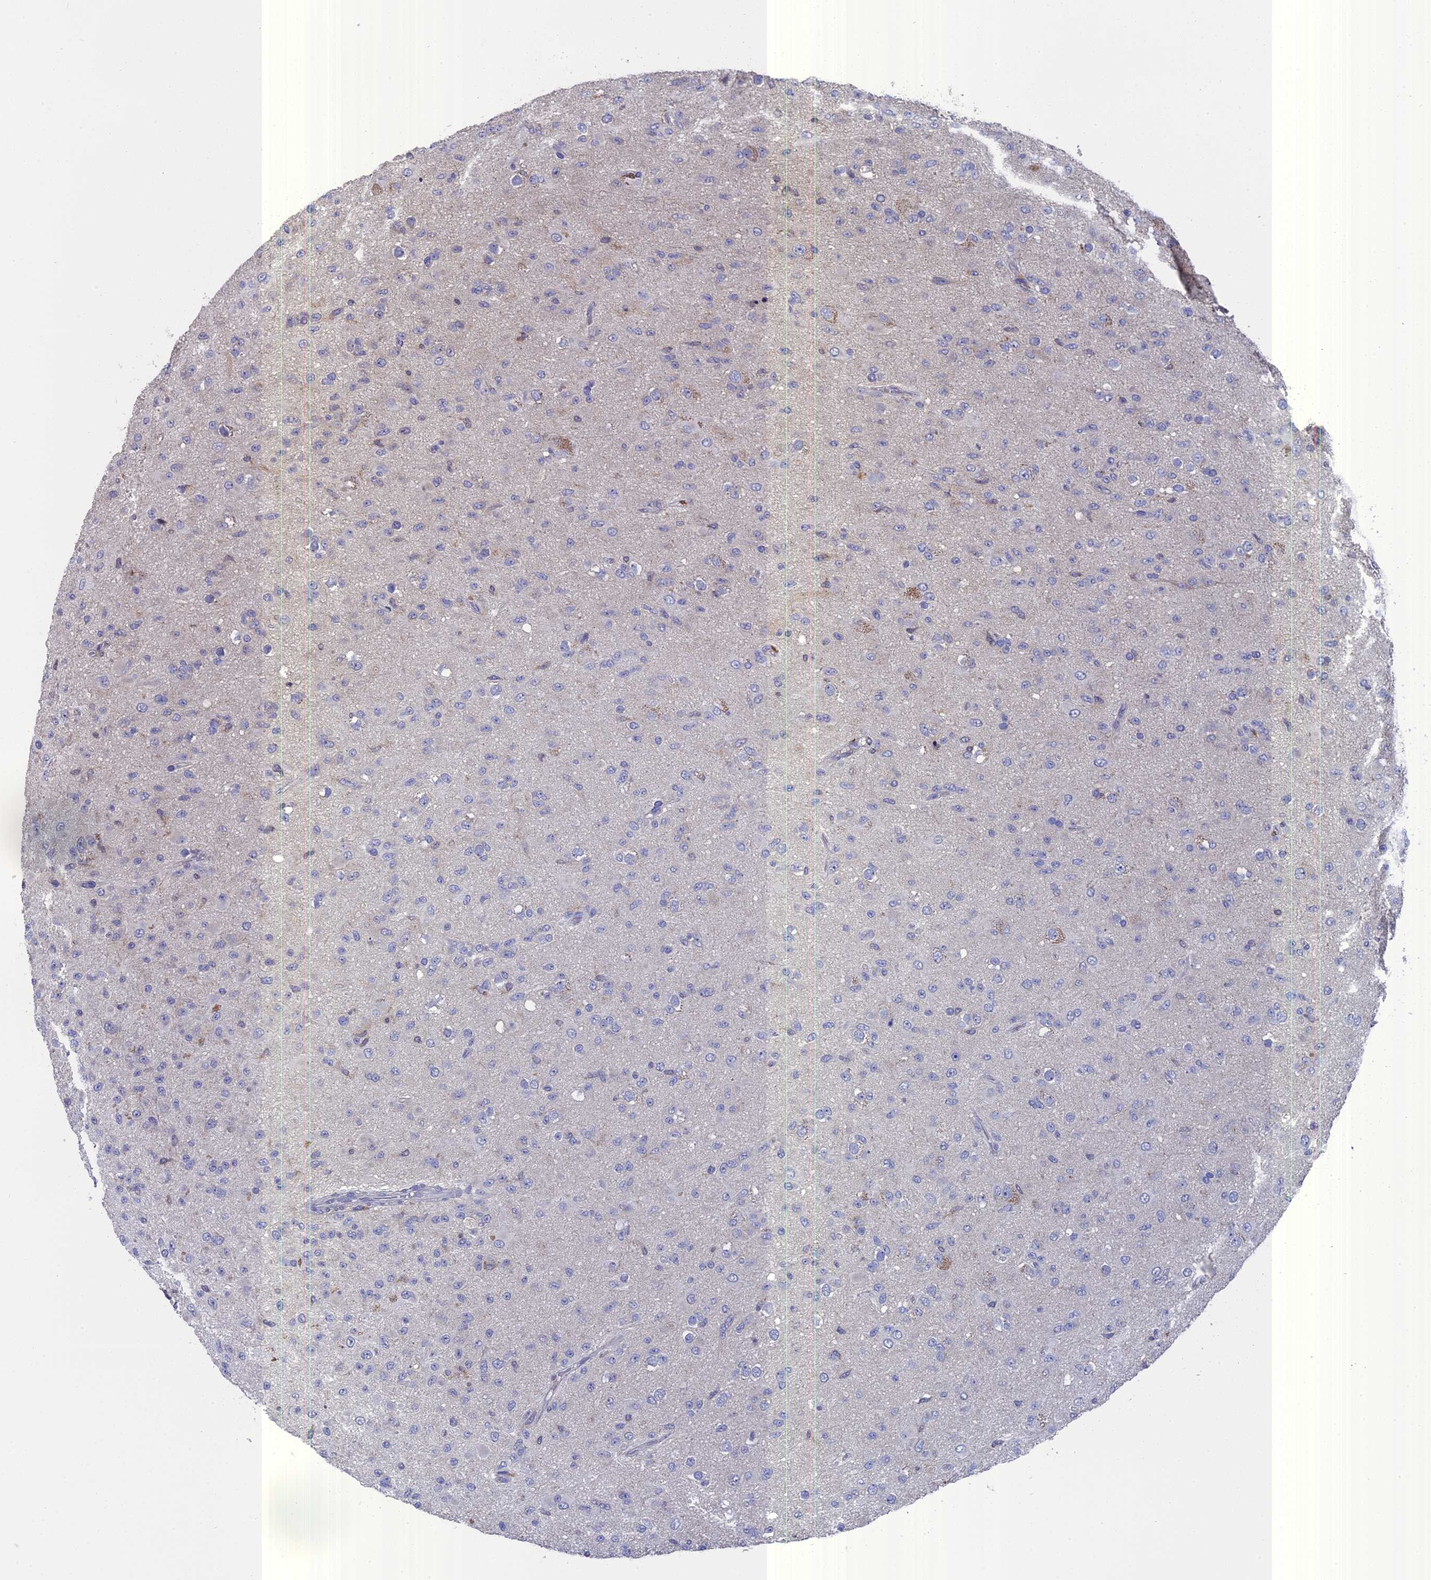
{"staining": {"intensity": "negative", "quantity": "none", "location": "none"}, "tissue": "glioma", "cell_type": "Tumor cells", "image_type": "cancer", "snomed": [{"axis": "morphology", "description": "Glioma, malignant, Low grade"}, {"axis": "topography", "description": "Brain"}], "caption": "Protein analysis of malignant glioma (low-grade) shows no significant positivity in tumor cells.", "gene": "NCF4", "patient": {"sex": "male", "age": 65}}